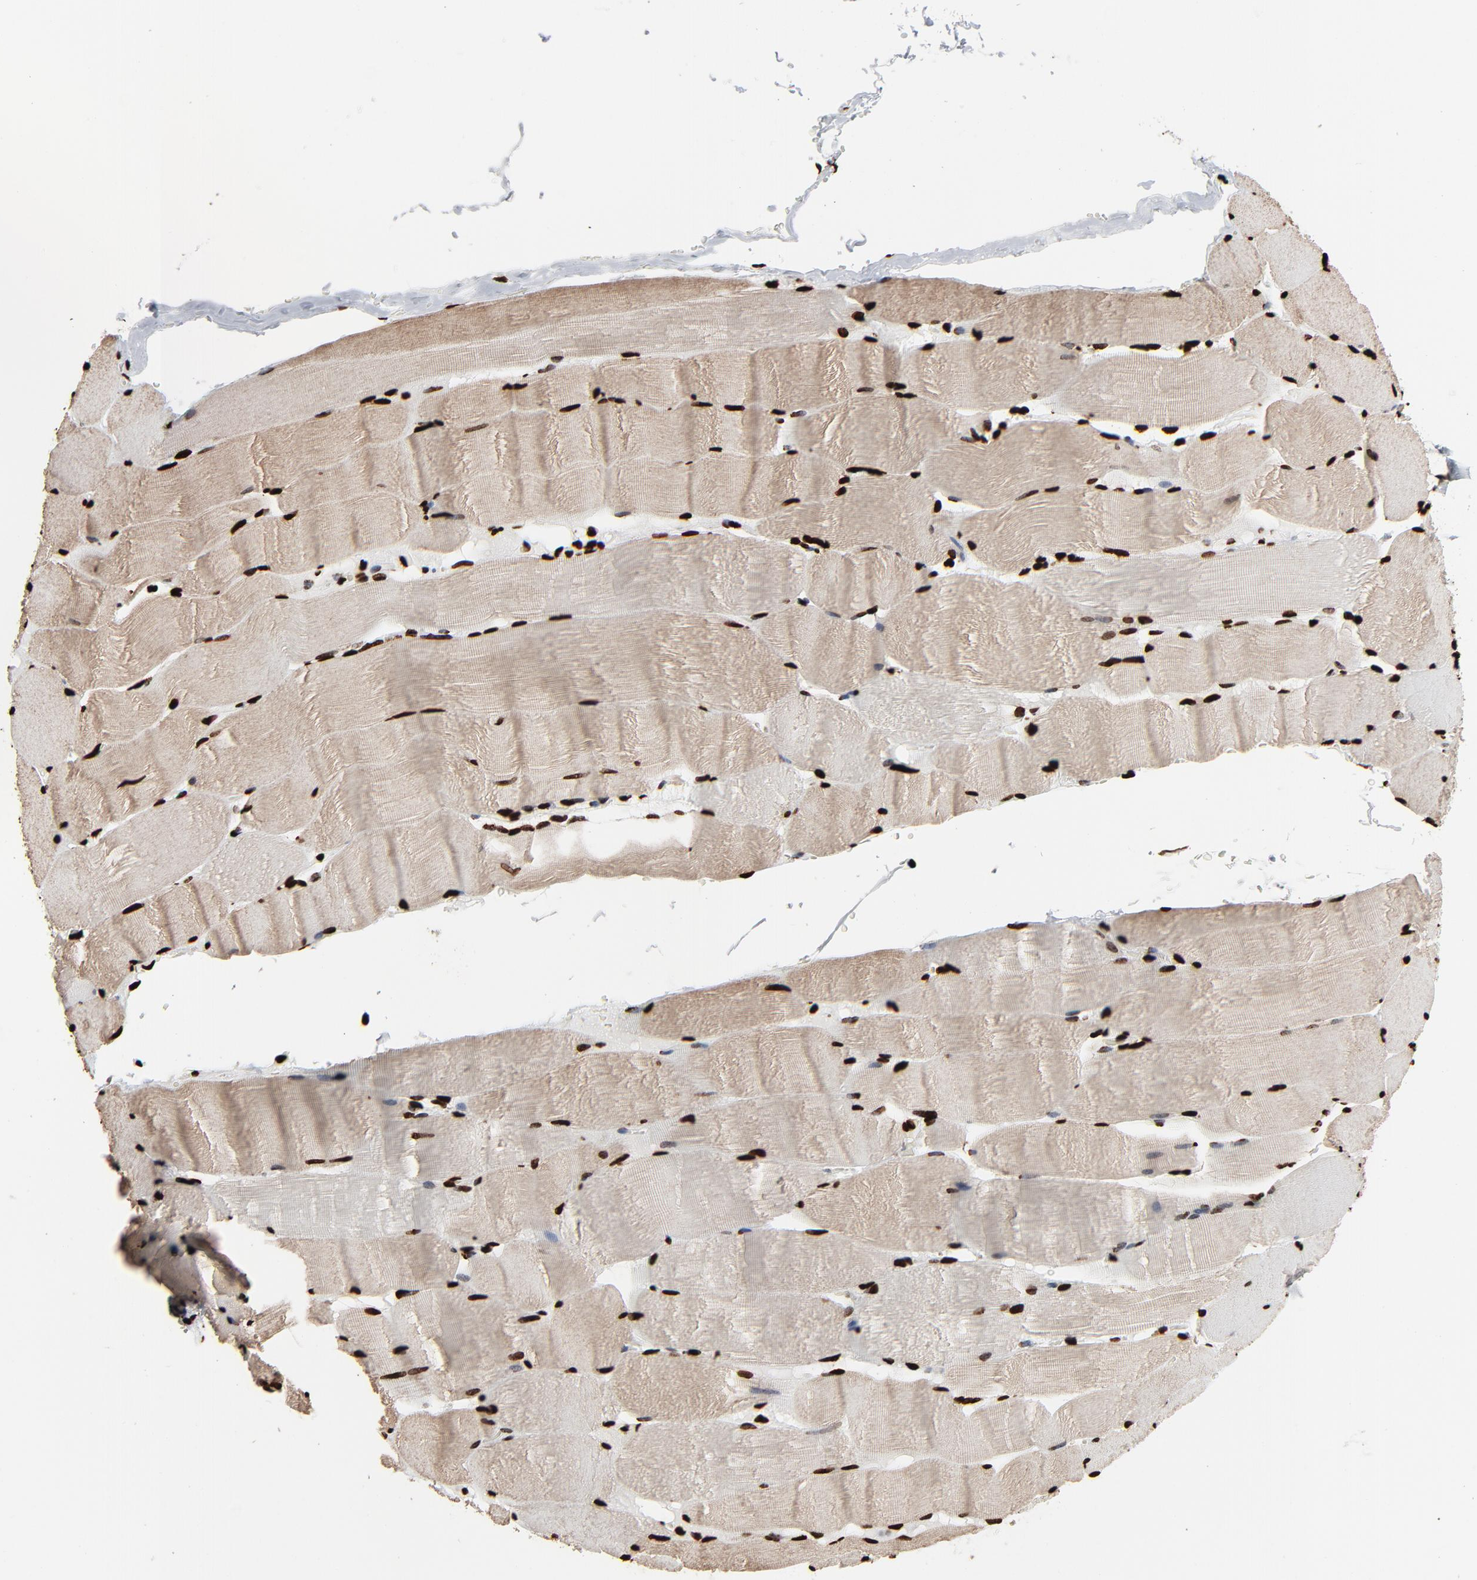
{"staining": {"intensity": "strong", "quantity": ">75%", "location": "nuclear"}, "tissue": "skeletal muscle", "cell_type": "Myocytes", "image_type": "normal", "snomed": [{"axis": "morphology", "description": "Normal tissue, NOS"}, {"axis": "topography", "description": "Skeletal muscle"}], "caption": "Skeletal muscle stained with DAB immunohistochemistry (IHC) displays high levels of strong nuclear positivity in approximately >75% of myocytes.", "gene": "H3", "patient": {"sex": "male", "age": 62}}